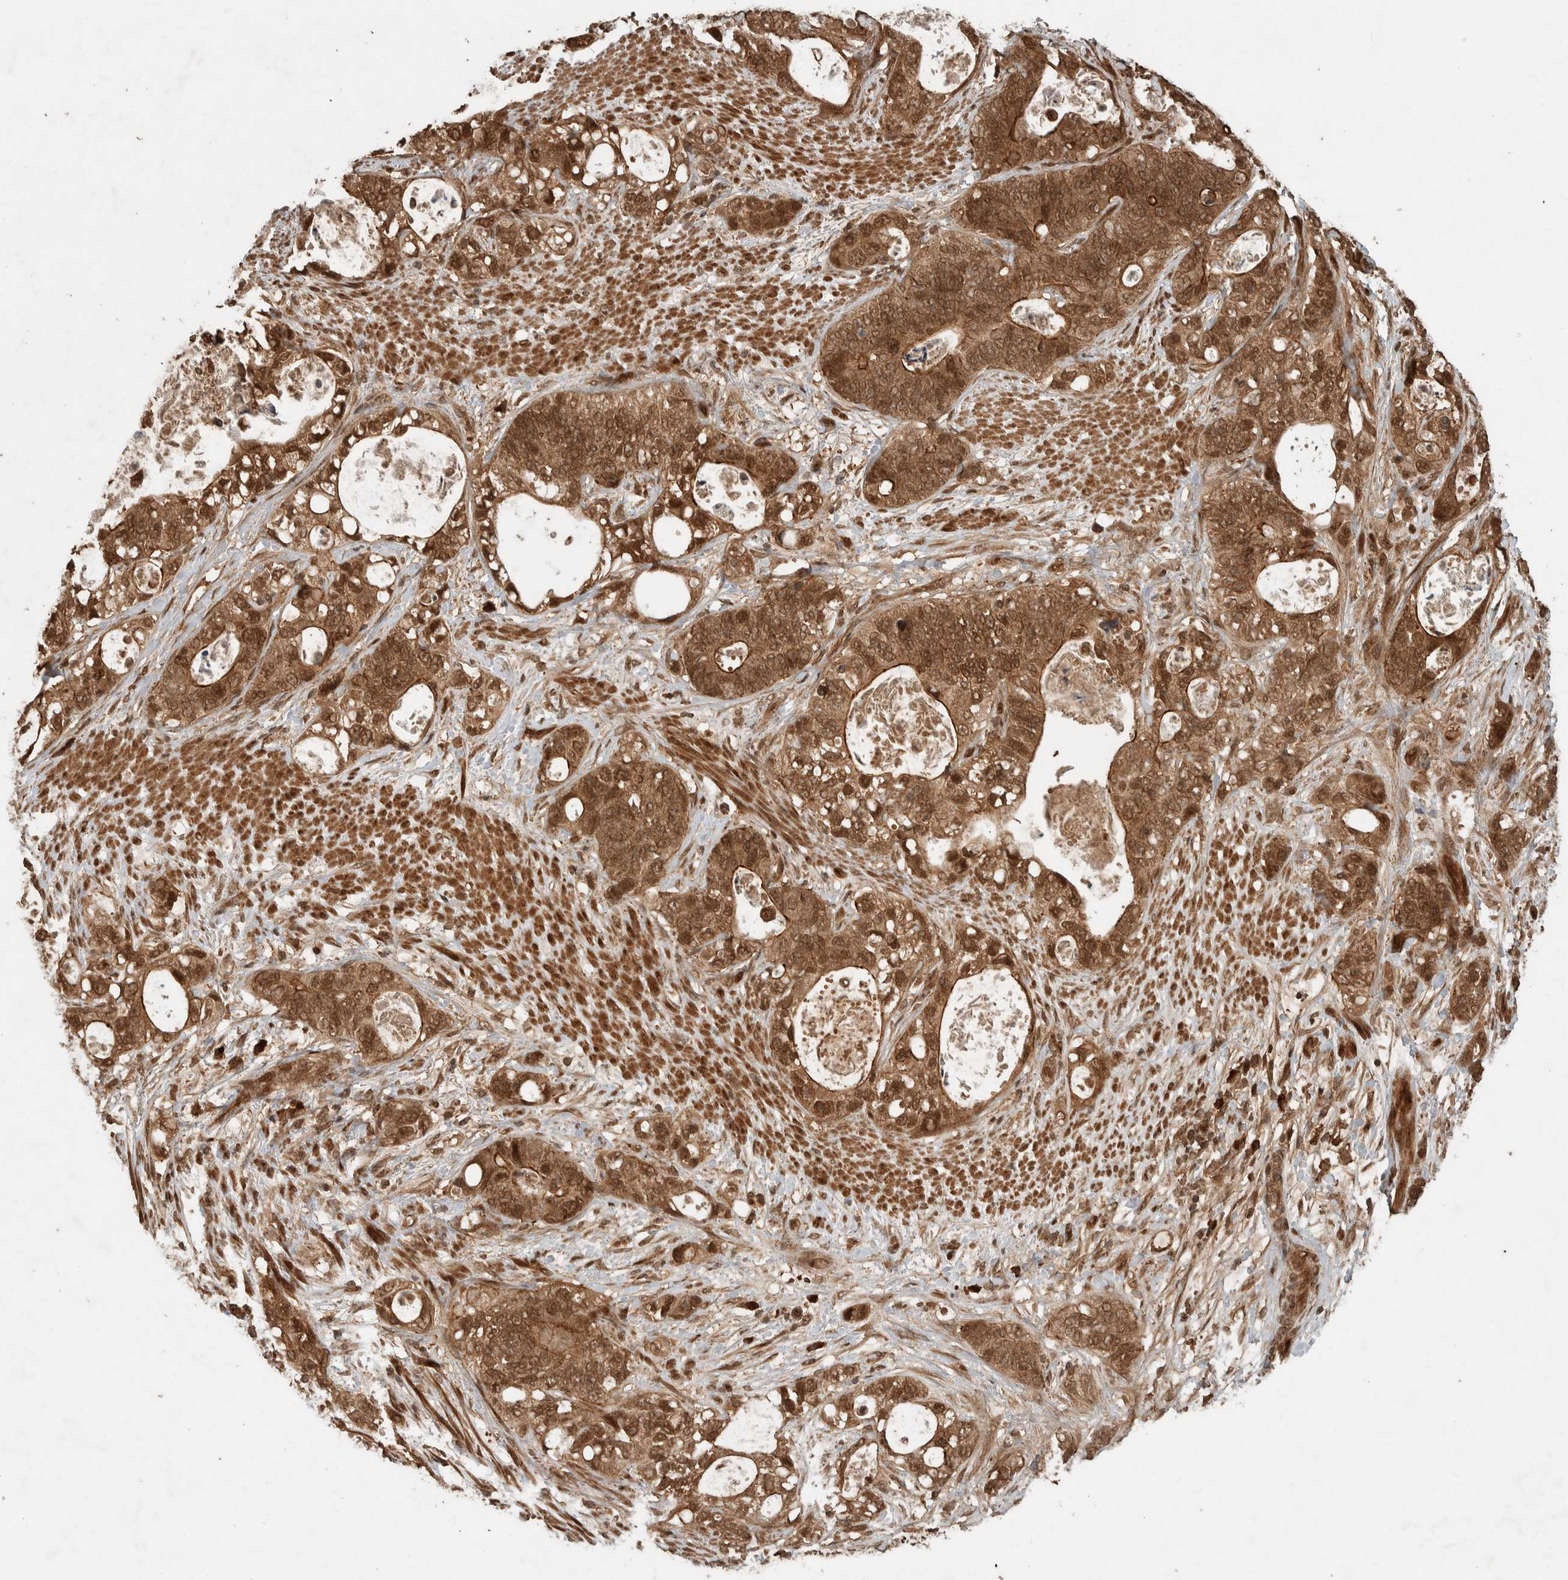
{"staining": {"intensity": "moderate", "quantity": ">75%", "location": "cytoplasmic/membranous,nuclear"}, "tissue": "stomach cancer", "cell_type": "Tumor cells", "image_type": "cancer", "snomed": [{"axis": "morphology", "description": "Normal tissue, NOS"}, {"axis": "morphology", "description": "Adenocarcinoma, NOS"}, {"axis": "topography", "description": "Stomach"}], "caption": "Stomach cancer (adenocarcinoma) stained for a protein demonstrates moderate cytoplasmic/membranous and nuclear positivity in tumor cells. Immunohistochemistry (ihc) stains the protein of interest in brown and the nuclei are stained blue.", "gene": "CNTROB", "patient": {"sex": "female", "age": 89}}